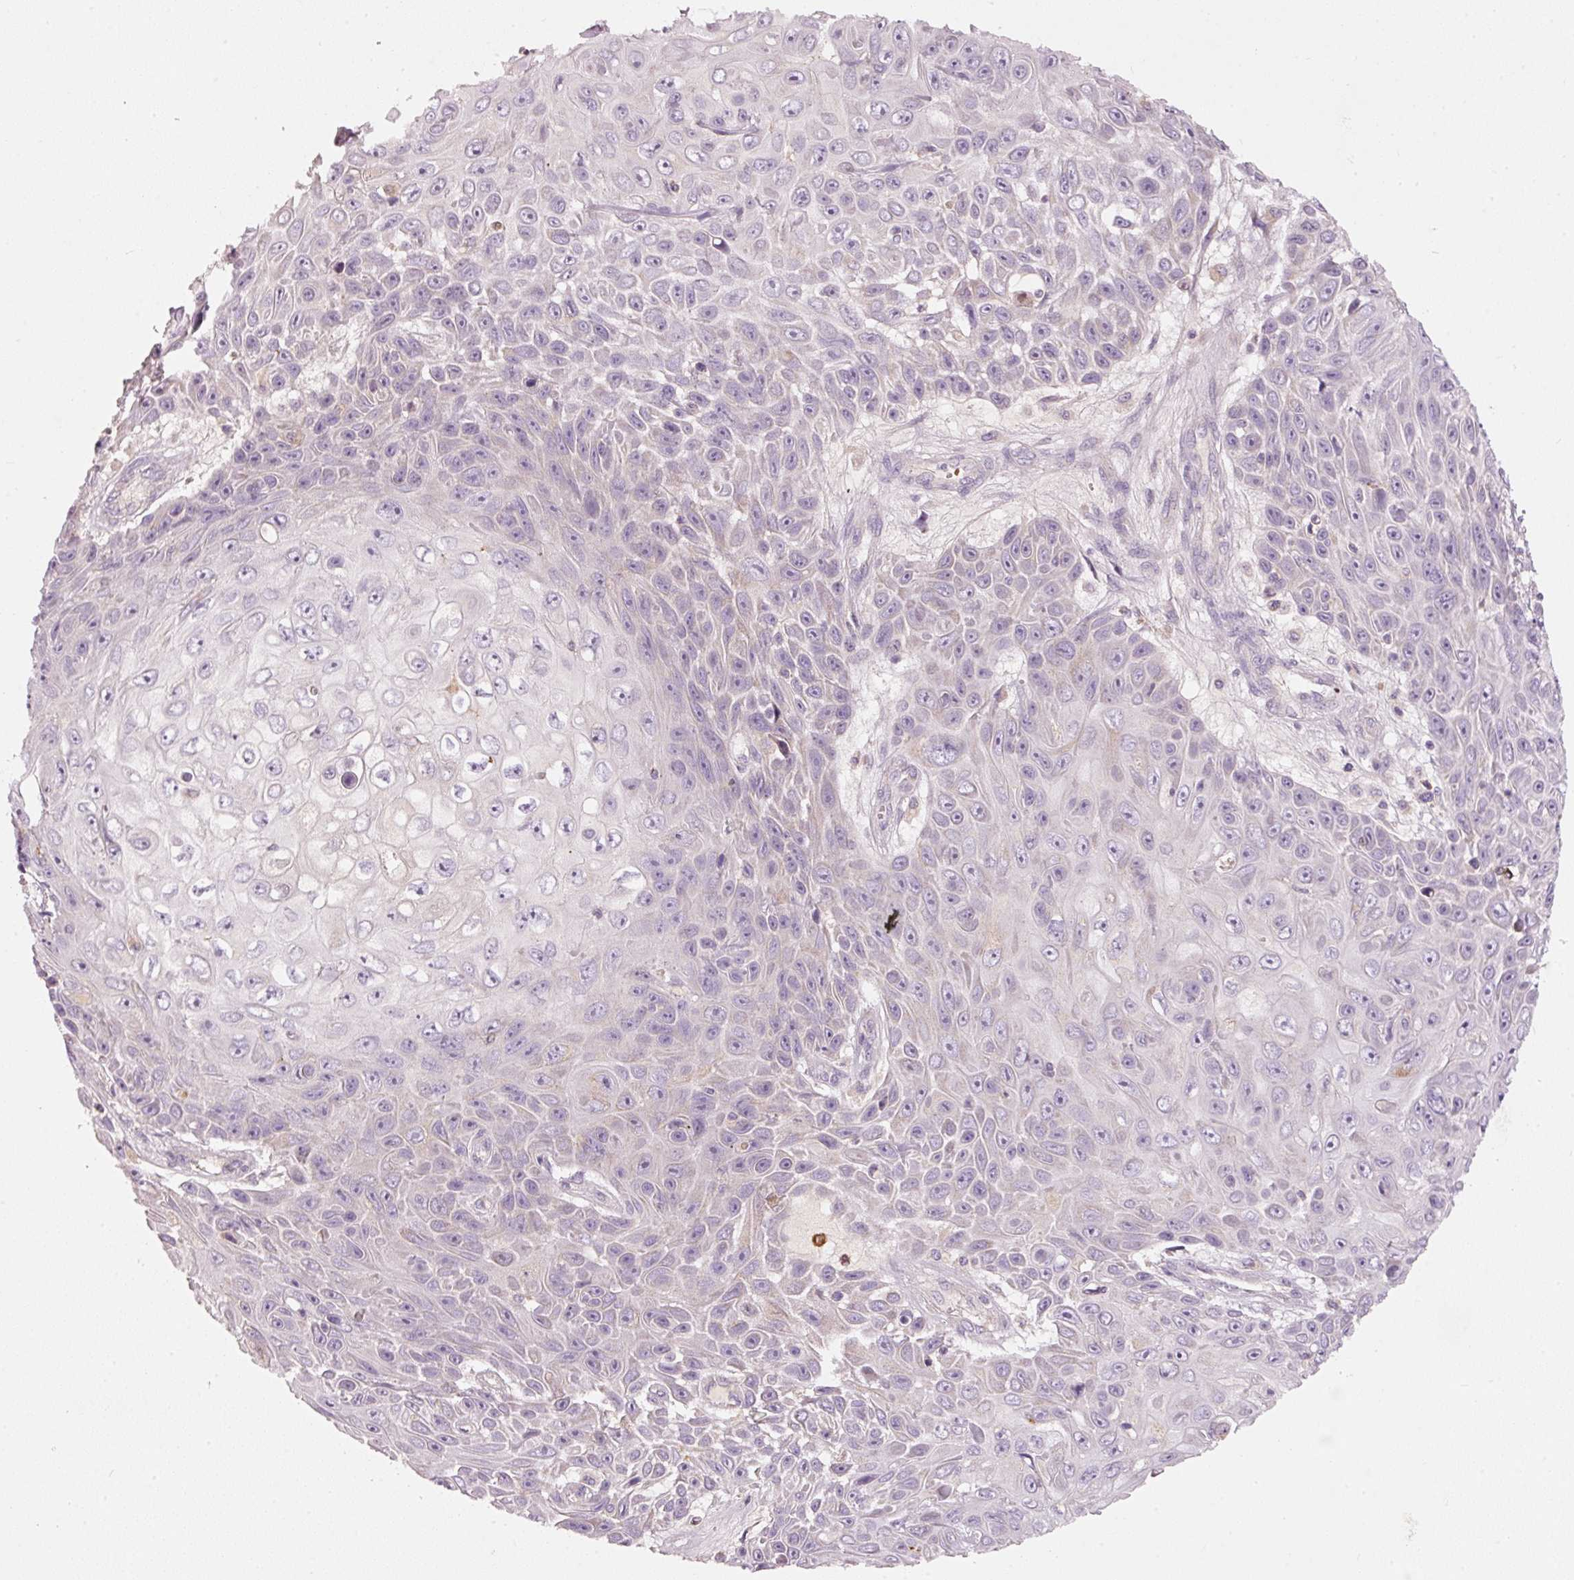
{"staining": {"intensity": "negative", "quantity": "none", "location": "none"}, "tissue": "skin cancer", "cell_type": "Tumor cells", "image_type": "cancer", "snomed": [{"axis": "morphology", "description": "Squamous cell carcinoma, NOS"}, {"axis": "topography", "description": "Skin"}], "caption": "A high-resolution image shows immunohistochemistry (IHC) staining of skin squamous cell carcinoma, which shows no significant expression in tumor cells.", "gene": "KLHL21", "patient": {"sex": "male", "age": 82}}